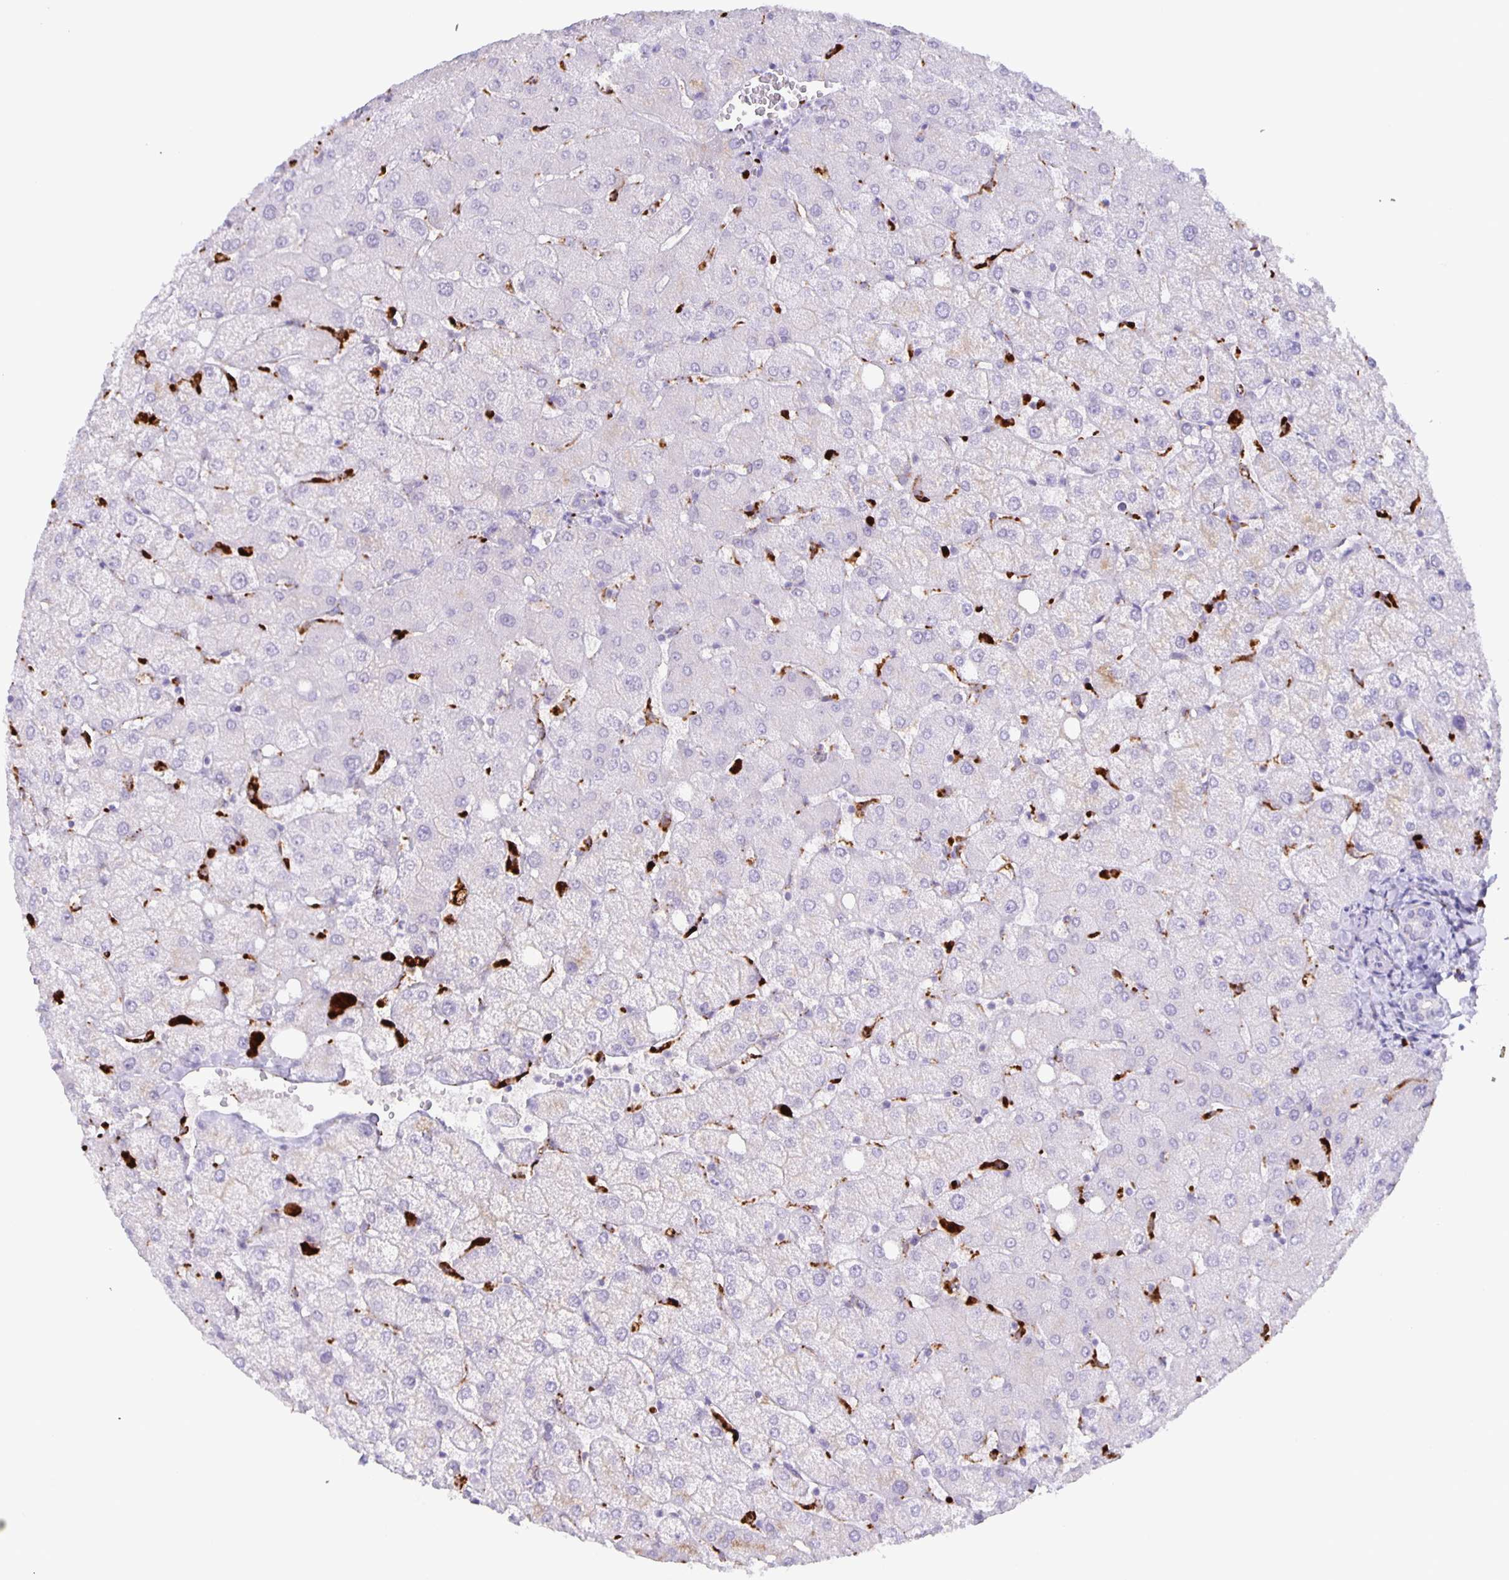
{"staining": {"intensity": "negative", "quantity": "none", "location": "none"}, "tissue": "liver", "cell_type": "Cholangiocytes", "image_type": "normal", "snomed": [{"axis": "morphology", "description": "Normal tissue, NOS"}, {"axis": "topography", "description": "Liver"}], "caption": "The micrograph exhibits no staining of cholangiocytes in unremarkable liver. (DAB immunohistochemistry visualized using brightfield microscopy, high magnification).", "gene": "LIPA", "patient": {"sex": "female", "age": 54}}